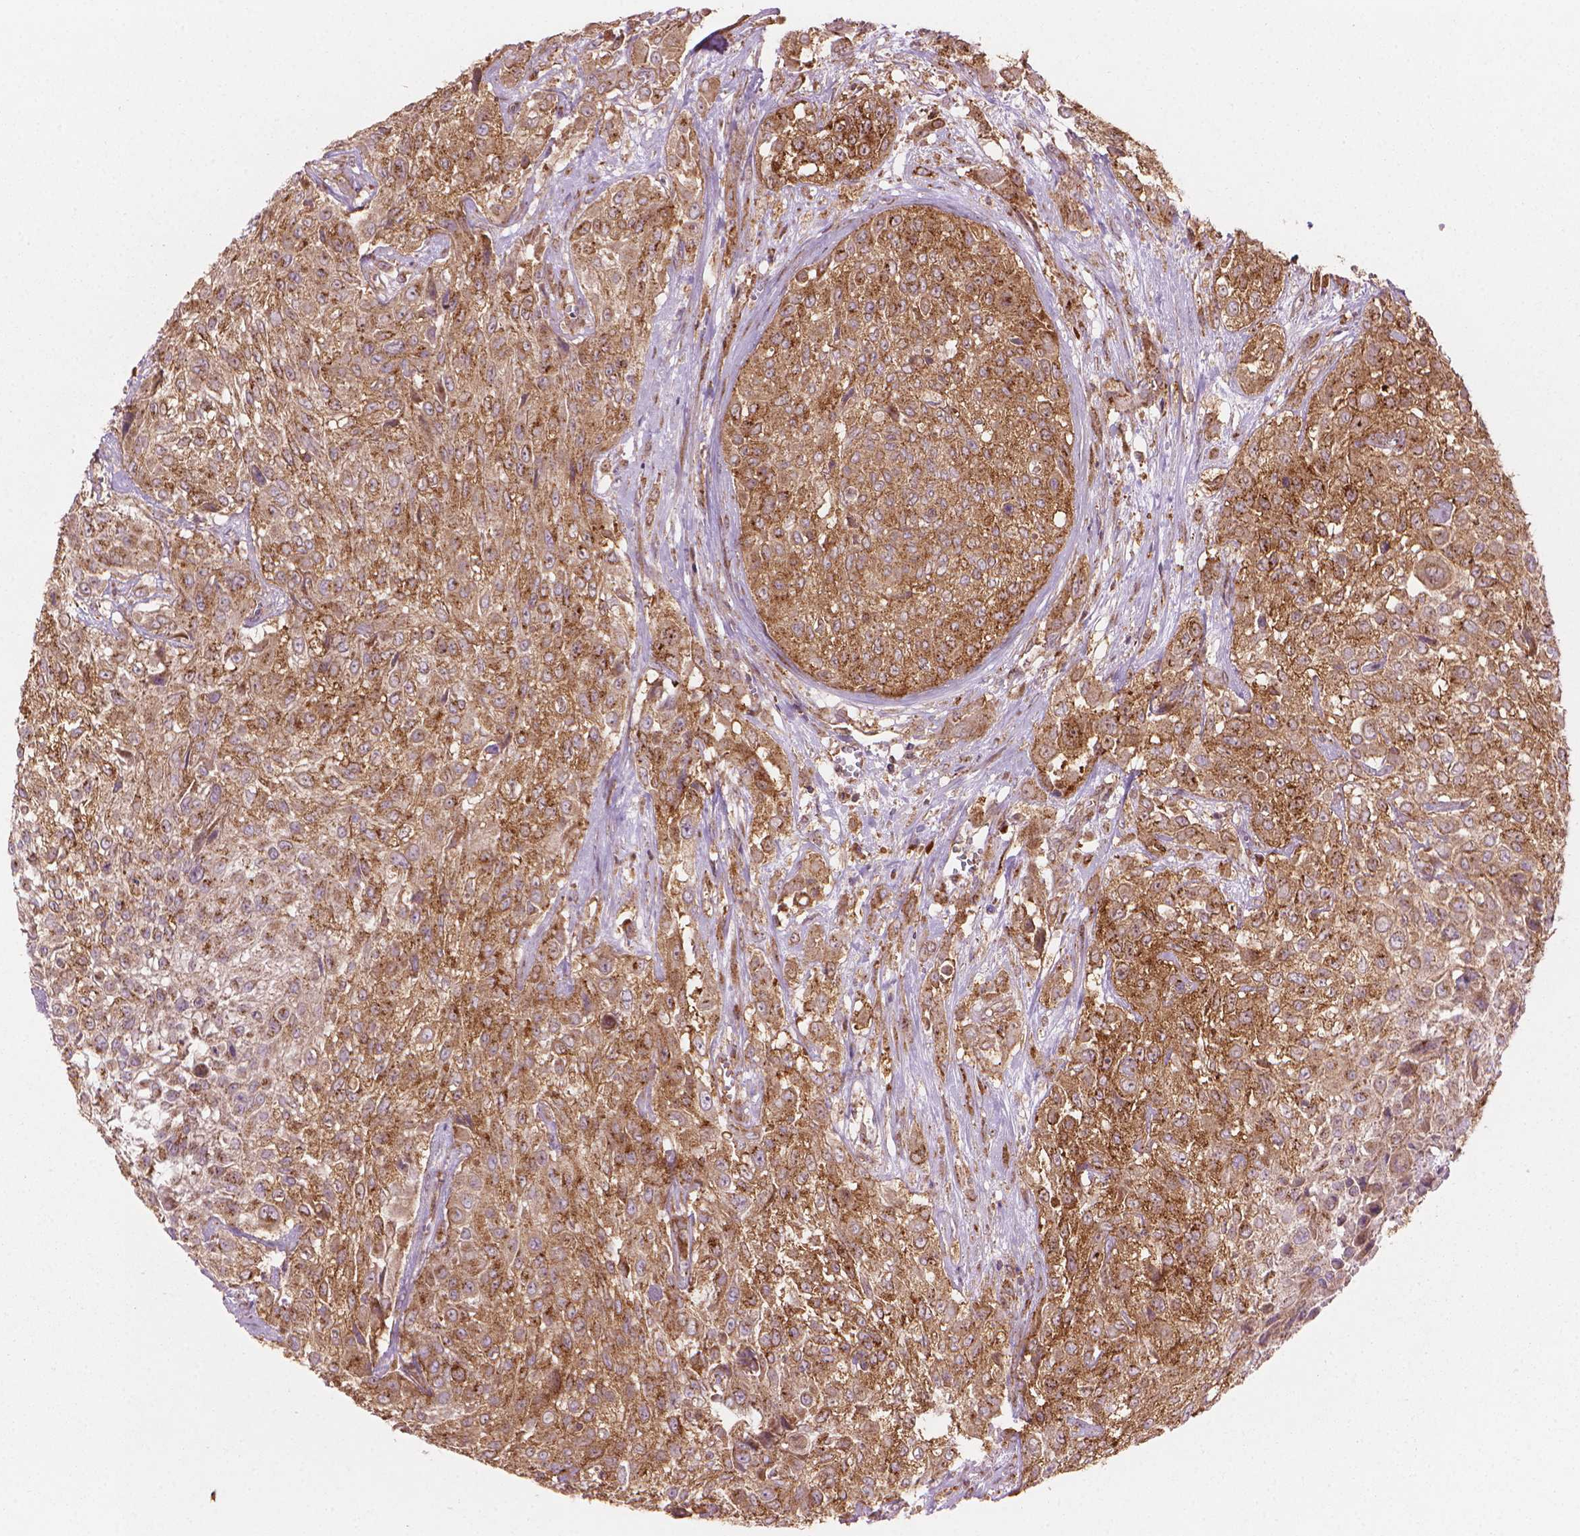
{"staining": {"intensity": "moderate", "quantity": ">75%", "location": "cytoplasmic/membranous"}, "tissue": "urothelial cancer", "cell_type": "Tumor cells", "image_type": "cancer", "snomed": [{"axis": "morphology", "description": "Urothelial carcinoma, High grade"}, {"axis": "topography", "description": "Urinary bladder"}], "caption": "This is an image of IHC staining of urothelial cancer, which shows moderate positivity in the cytoplasmic/membranous of tumor cells.", "gene": "VARS2", "patient": {"sex": "male", "age": 57}}